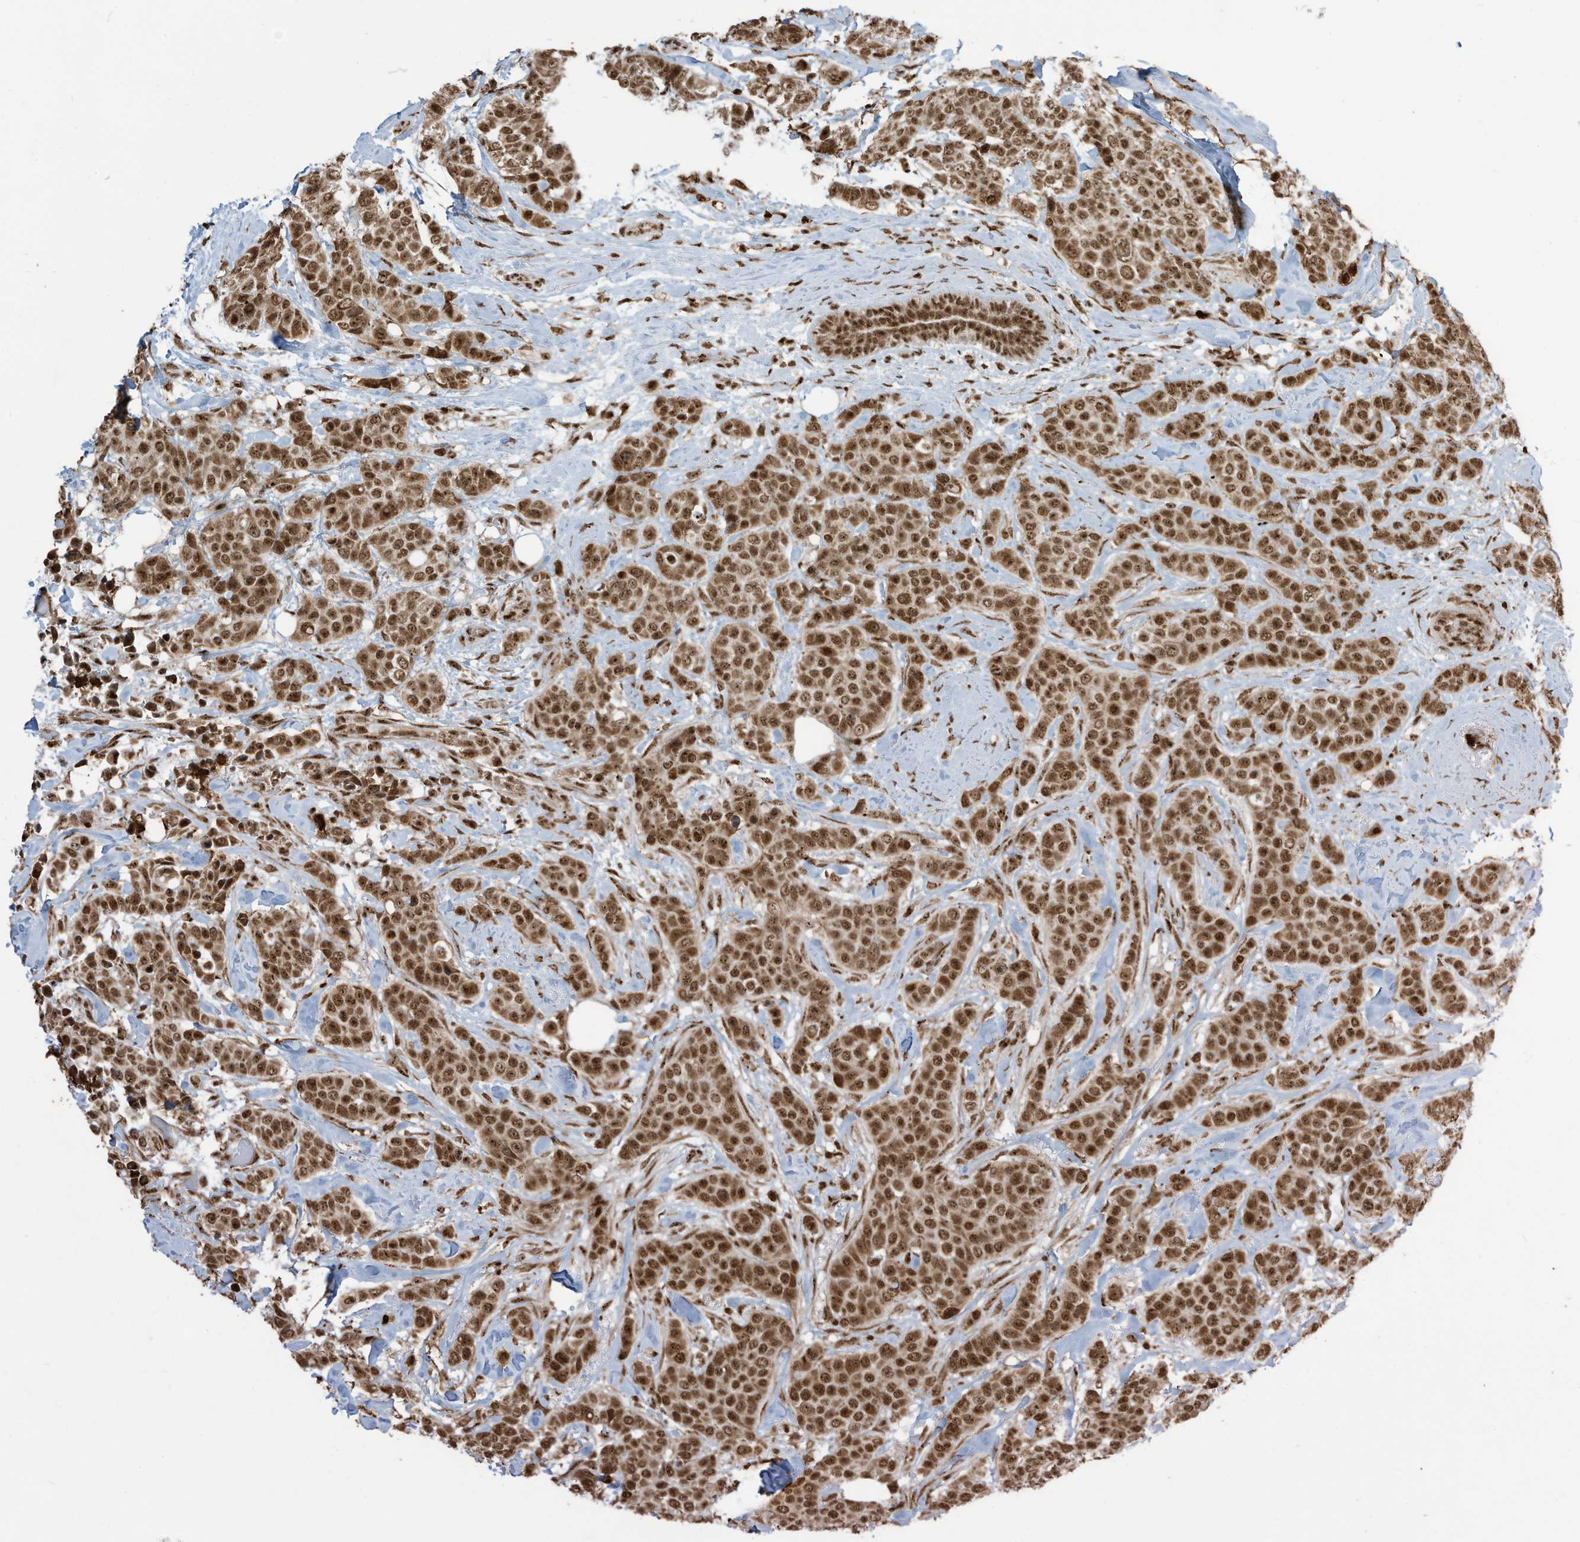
{"staining": {"intensity": "strong", "quantity": ">75%", "location": "nuclear"}, "tissue": "breast cancer", "cell_type": "Tumor cells", "image_type": "cancer", "snomed": [{"axis": "morphology", "description": "Lobular carcinoma"}, {"axis": "topography", "description": "Breast"}], "caption": "DAB immunohistochemical staining of lobular carcinoma (breast) reveals strong nuclear protein expression in approximately >75% of tumor cells.", "gene": "LBH", "patient": {"sex": "female", "age": 51}}